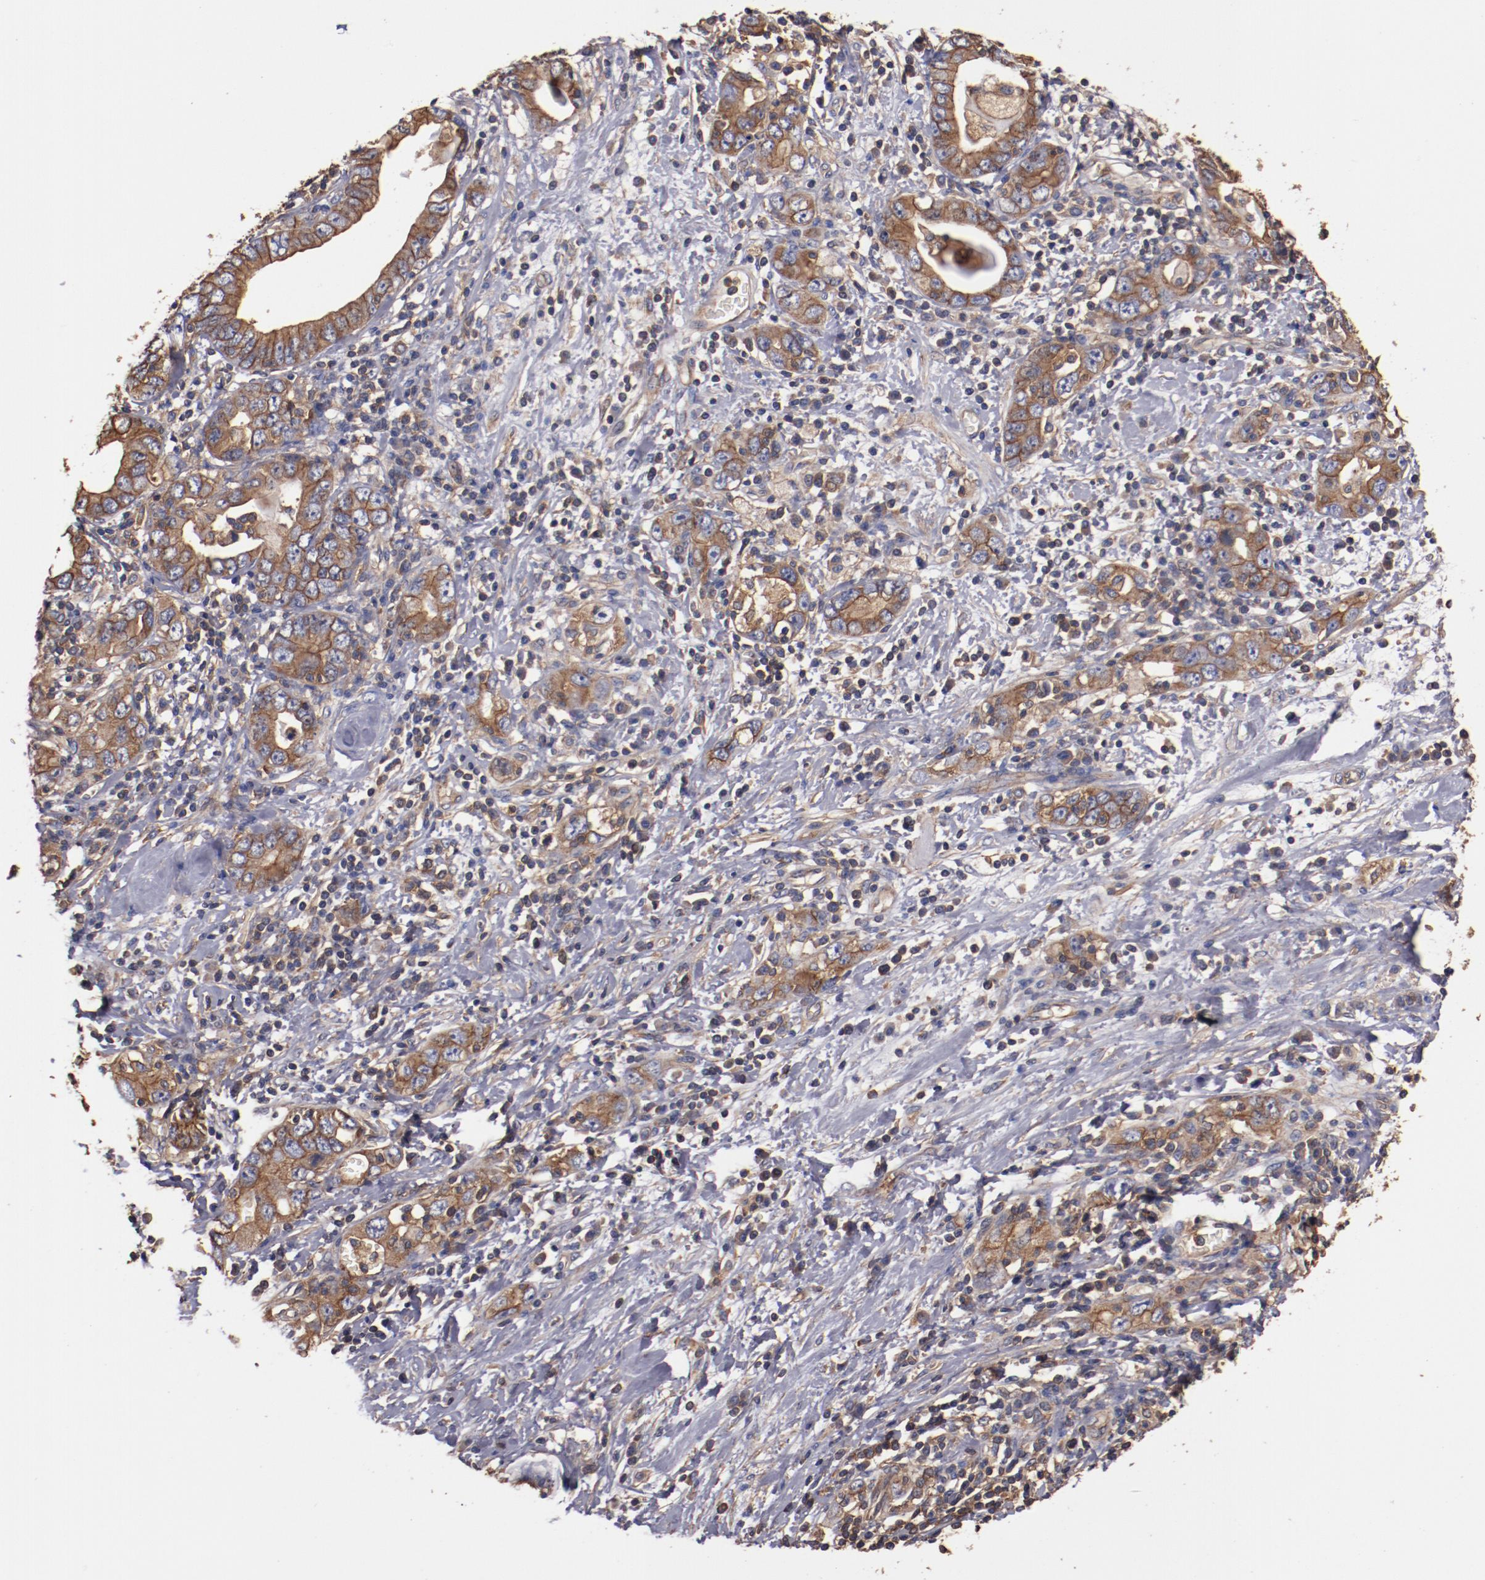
{"staining": {"intensity": "strong", "quantity": ">75%", "location": "cytoplasmic/membranous"}, "tissue": "stomach cancer", "cell_type": "Tumor cells", "image_type": "cancer", "snomed": [{"axis": "morphology", "description": "Adenocarcinoma, NOS"}, {"axis": "topography", "description": "Stomach, lower"}], "caption": "Human stomach adenocarcinoma stained with a protein marker displays strong staining in tumor cells.", "gene": "TMOD3", "patient": {"sex": "female", "age": 93}}